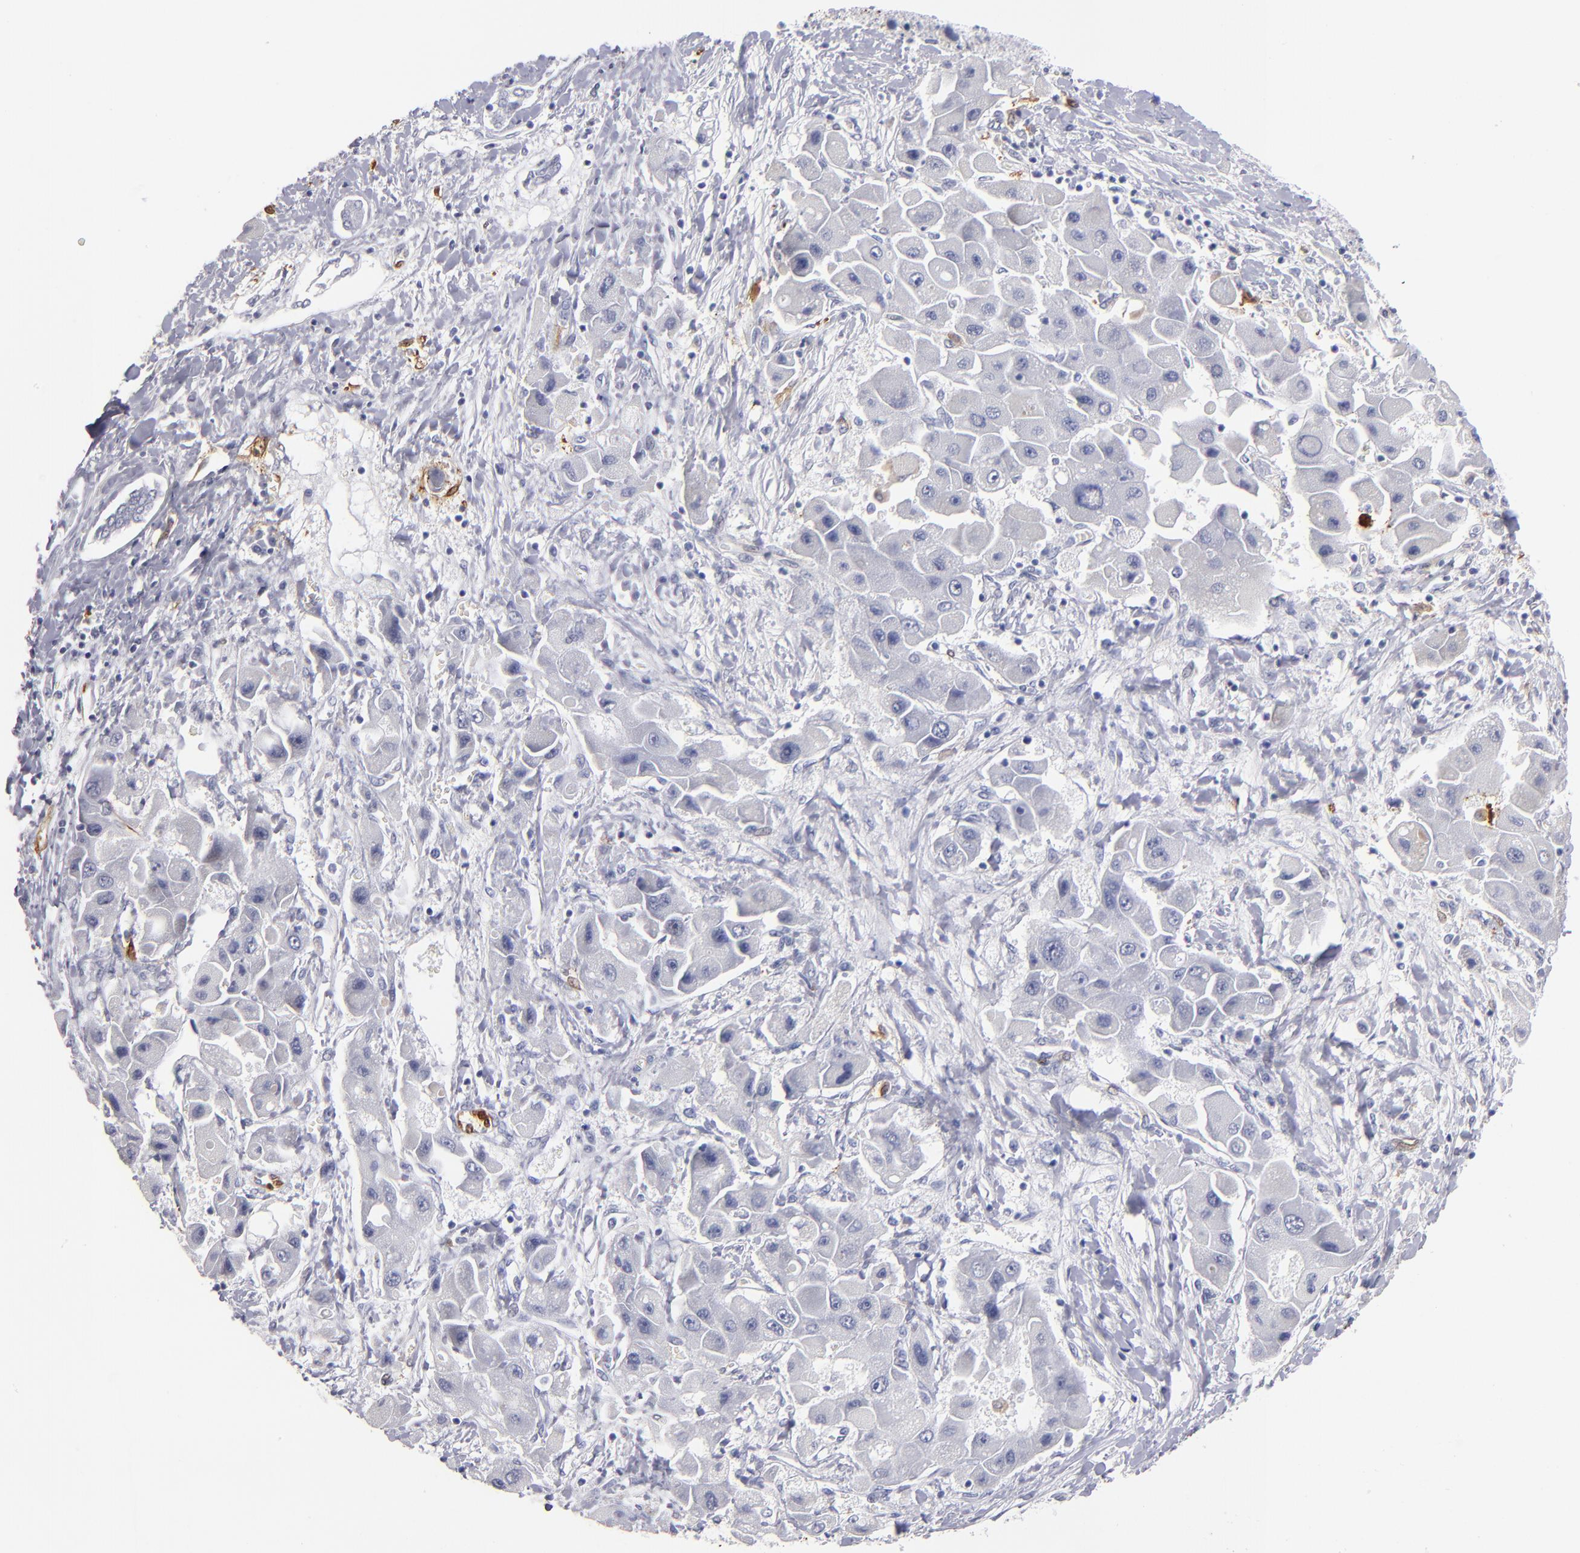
{"staining": {"intensity": "negative", "quantity": "none", "location": "none"}, "tissue": "liver cancer", "cell_type": "Tumor cells", "image_type": "cancer", "snomed": [{"axis": "morphology", "description": "Carcinoma, Hepatocellular, NOS"}, {"axis": "topography", "description": "Liver"}], "caption": "Immunohistochemistry (IHC) of human liver cancer shows no staining in tumor cells.", "gene": "FABP4", "patient": {"sex": "male", "age": 24}}